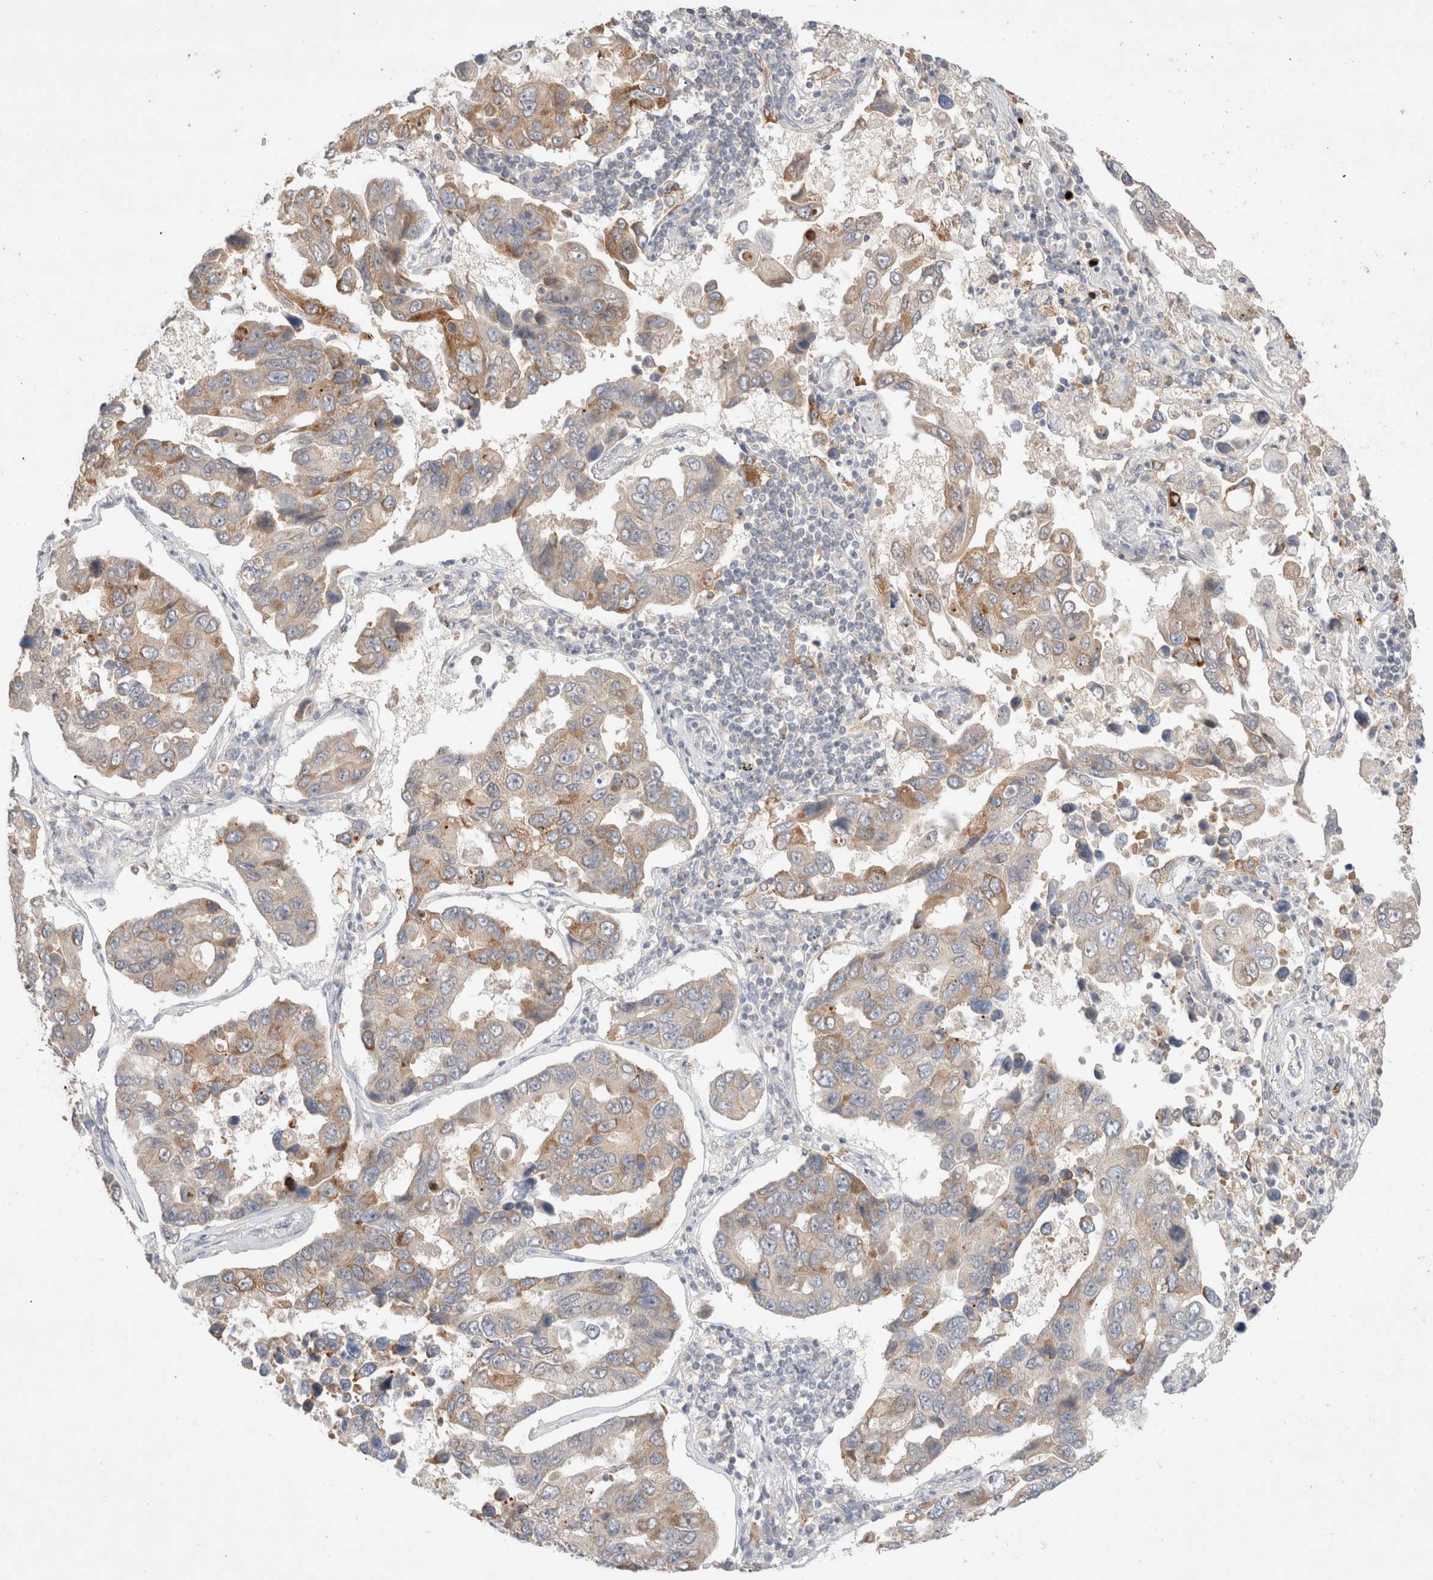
{"staining": {"intensity": "moderate", "quantity": "<25%", "location": "cytoplasmic/membranous"}, "tissue": "lung cancer", "cell_type": "Tumor cells", "image_type": "cancer", "snomed": [{"axis": "morphology", "description": "Adenocarcinoma, NOS"}, {"axis": "topography", "description": "Lung"}], "caption": "Immunohistochemistry (IHC) (DAB) staining of lung cancer displays moderate cytoplasmic/membranous protein expression in approximately <25% of tumor cells.", "gene": "TRIM41", "patient": {"sex": "male", "age": 64}}